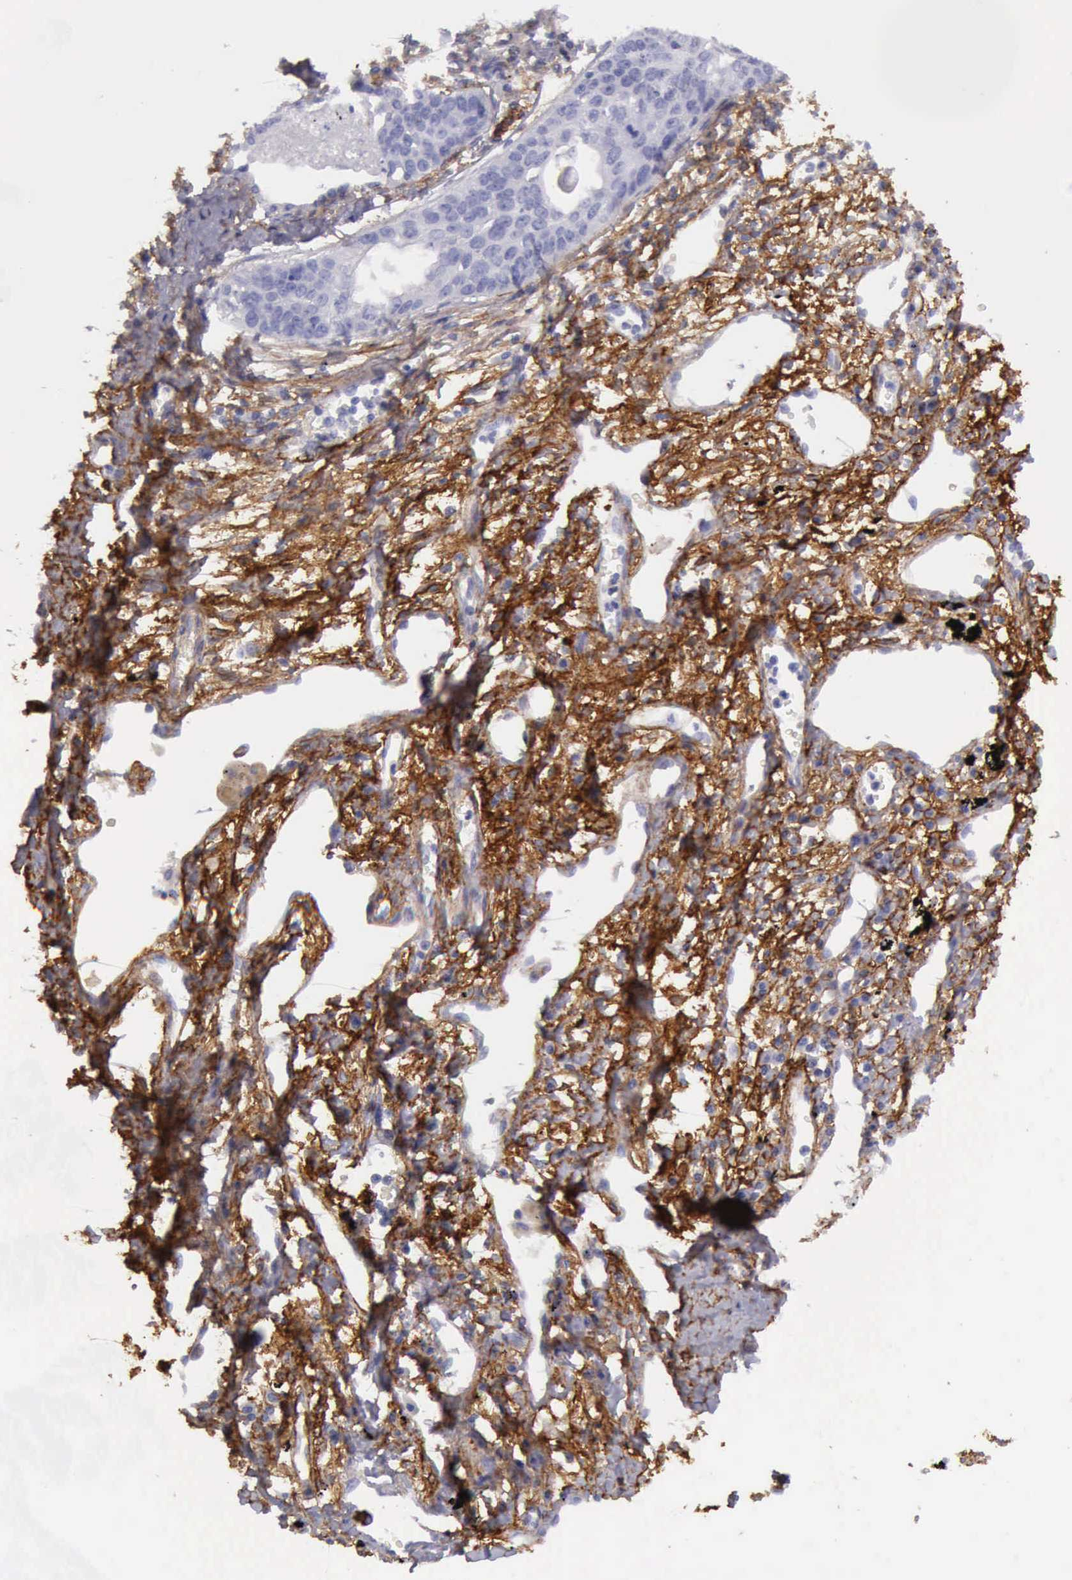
{"staining": {"intensity": "negative", "quantity": "none", "location": "none"}, "tissue": "lung cancer", "cell_type": "Tumor cells", "image_type": "cancer", "snomed": [{"axis": "morphology", "description": "Squamous cell carcinoma, NOS"}, {"axis": "topography", "description": "Lung"}], "caption": "This histopathology image is of lung squamous cell carcinoma stained with IHC to label a protein in brown with the nuclei are counter-stained blue. There is no staining in tumor cells. (DAB IHC visualized using brightfield microscopy, high magnification).", "gene": "AOC3", "patient": {"sex": "male", "age": 71}}